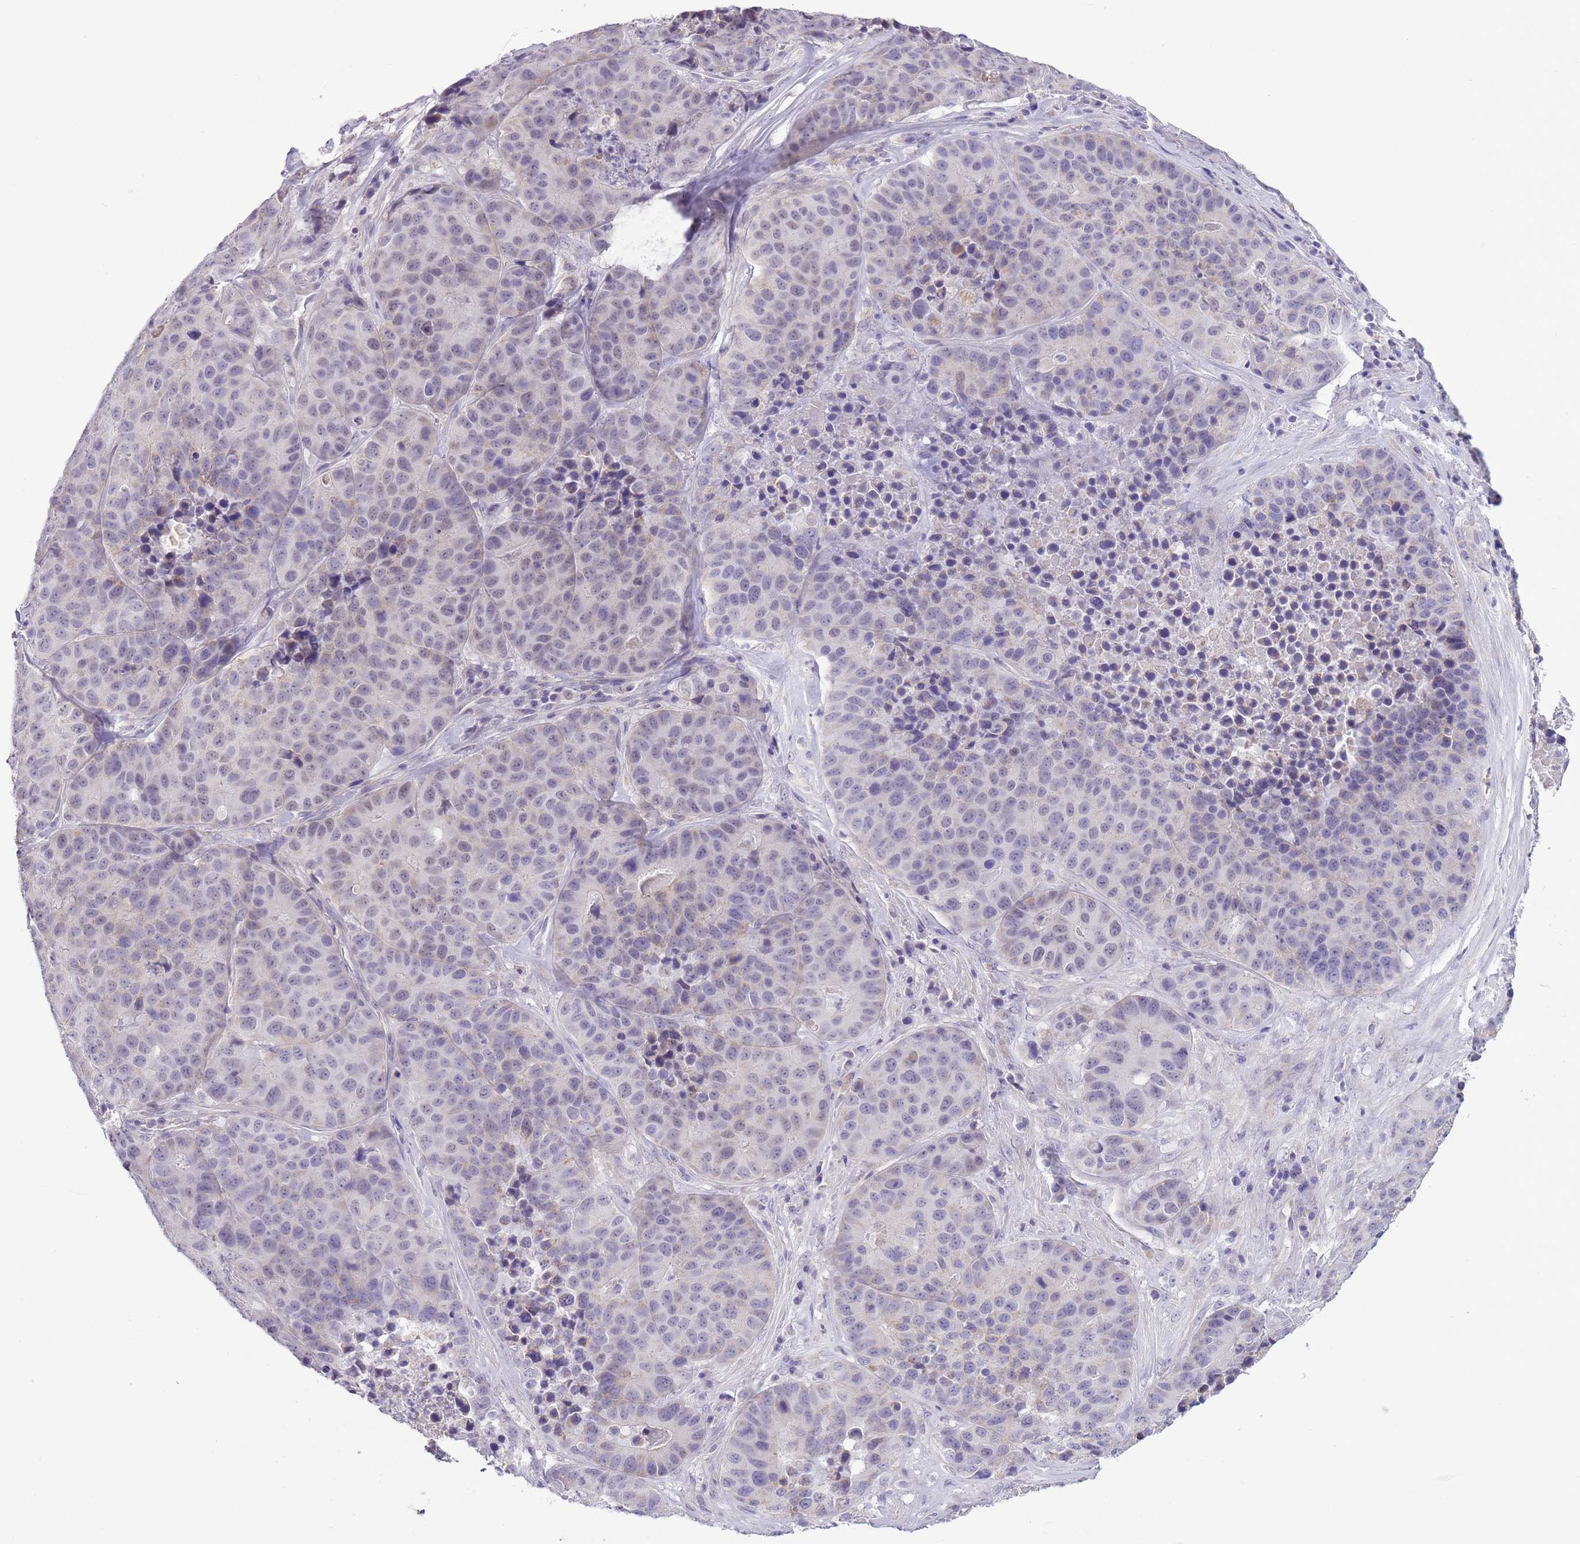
{"staining": {"intensity": "weak", "quantity": "<25%", "location": "nuclear"}, "tissue": "stomach cancer", "cell_type": "Tumor cells", "image_type": "cancer", "snomed": [{"axis": "morphology", "description": "Adenocarcinoma, NOS"}, {"axis": "topography", "description": "Stomach"}], "caption": "Tumor cells show no significant positivity in stomach cancer (adenocarcinoma).", "gene": "ZBTB24", "patient": {"sex": "male", "age": 71}}